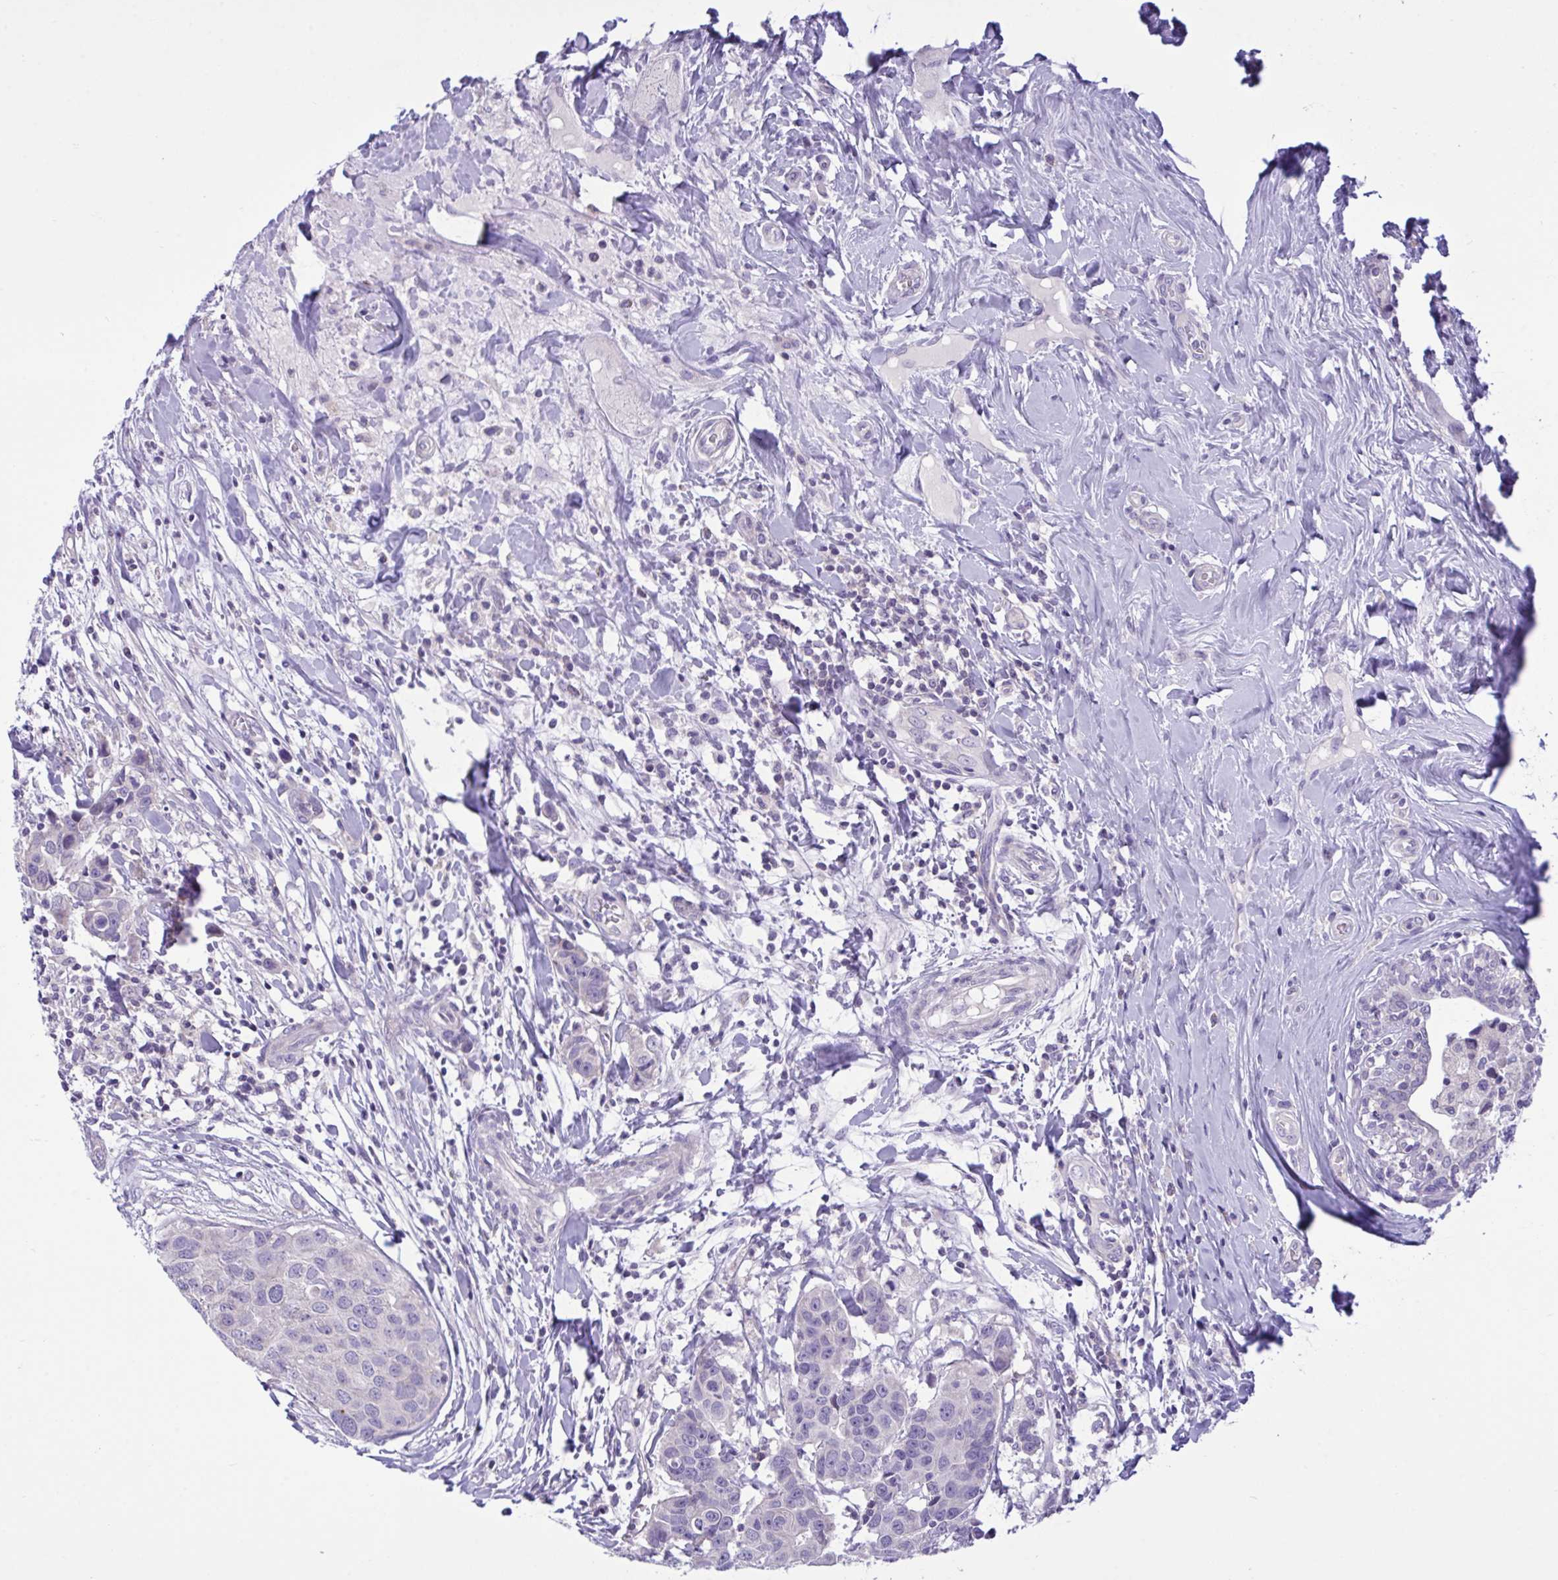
{"staining": {"intensity": "negative", "quantity": "none", "location": "none"}, "tissue": "breast cancer", "cell_type": "Tumor cells", "image_type": "cancer", "snomed": [{"axis": "morphology", "description": "Duct carcinoma"}, {"axis": "topography", "description": "Breast"}], "caption": "Immunohistochemical staining of breast cancer shows no significant staining in tumor cells.", "gene": "WDR97", "patient": {"sex": "female", "age": 24}}